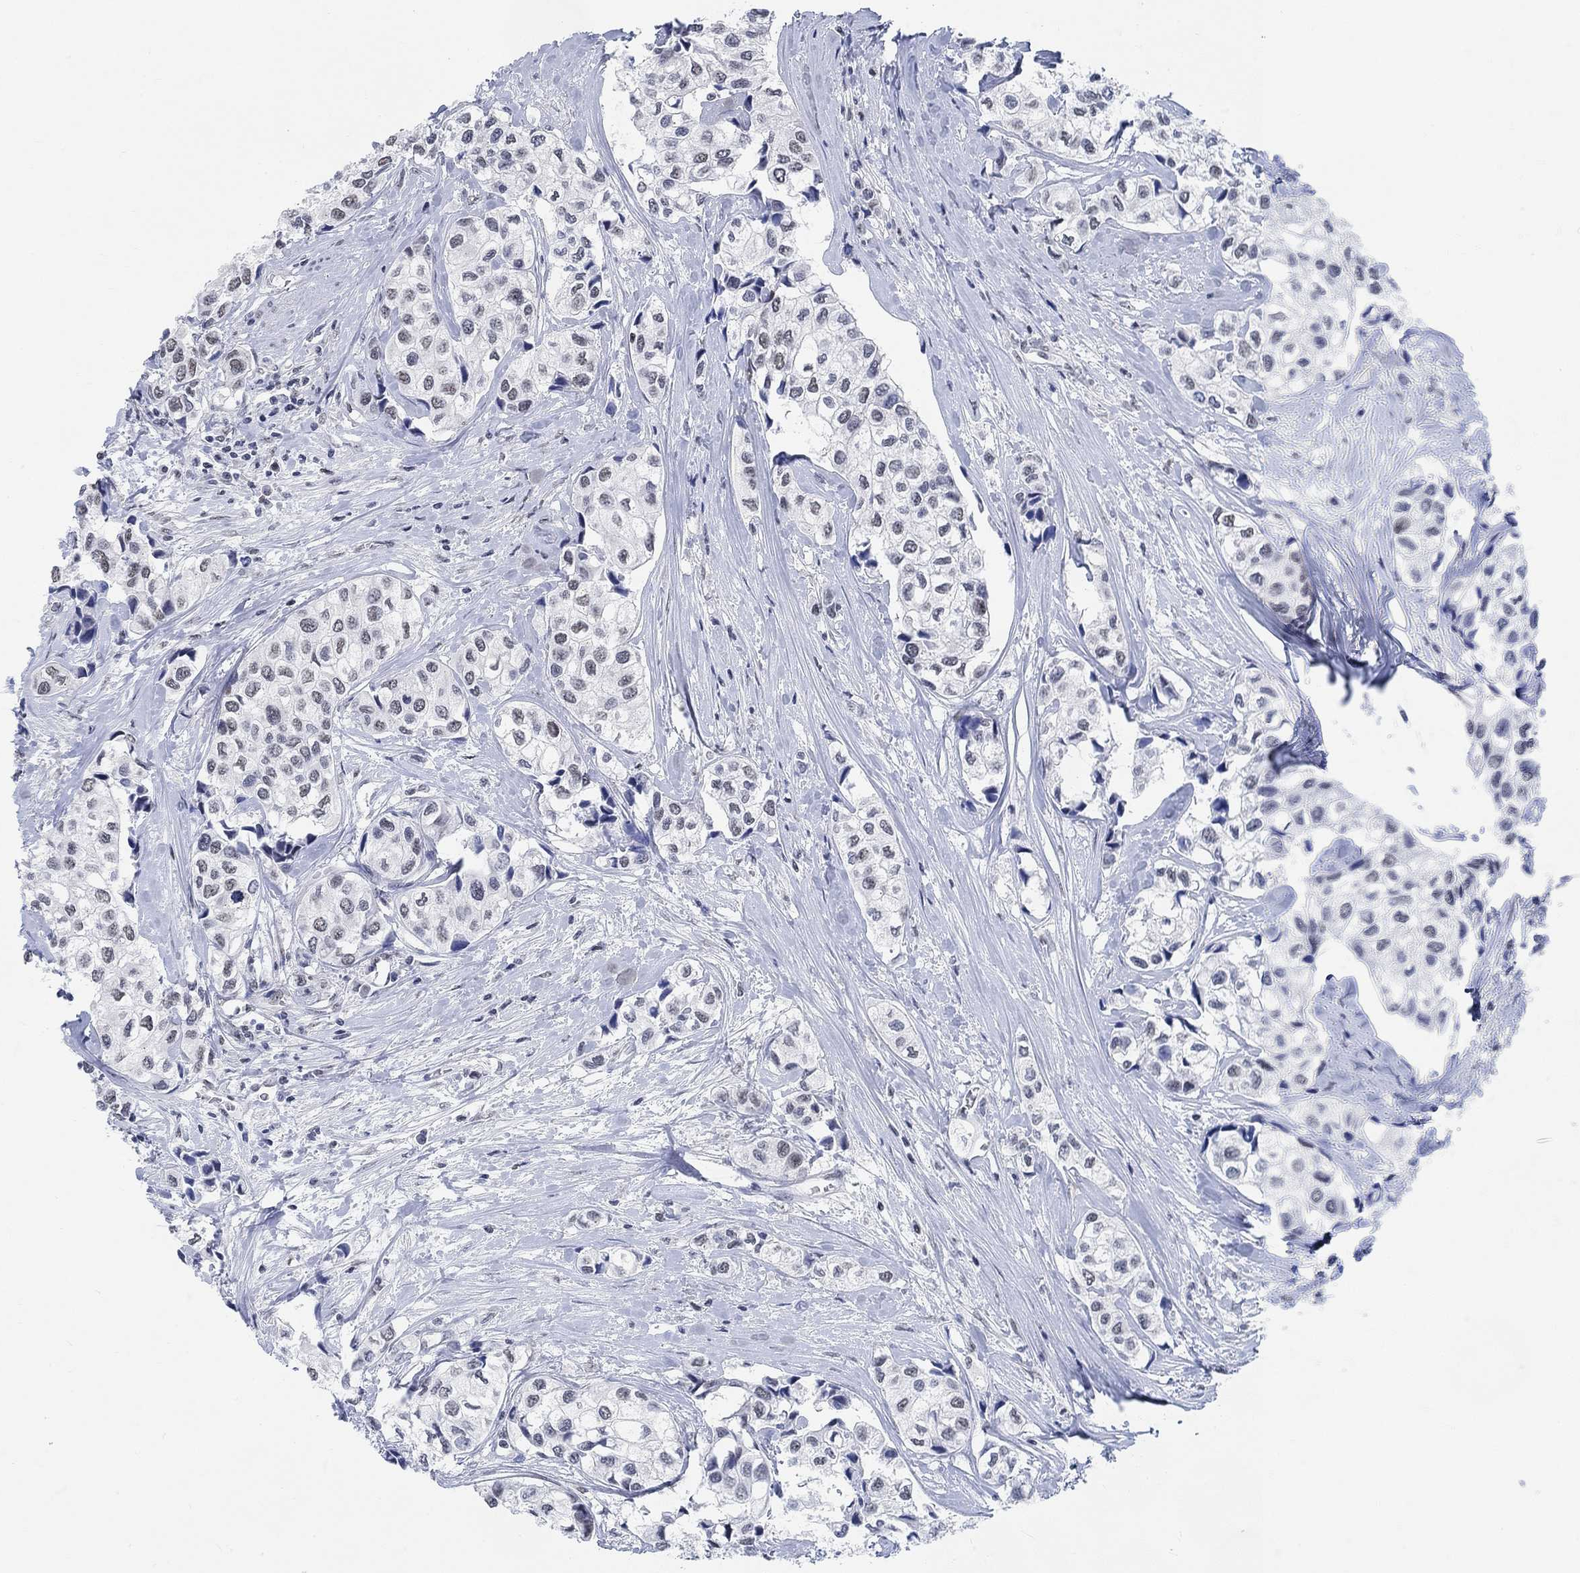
{"staining": {"intensity": "negative", "quantity": "none", "location": "none"}, "tissue": "urothelial cancer", "cell_type": "Tumor cells", "image_type": "cancer", "snomed": [{"axis": "morphology", "description": "Urothelial carcinoma, High grade"}, {"axis": "topography", "description": "Urinary bladder"}], "caption": "This is an IHC image of urothelial cancer. There is no positivity in tumor cells.", "gene": "KCNH8", "patient": {"sex": "male", "age": 73}}